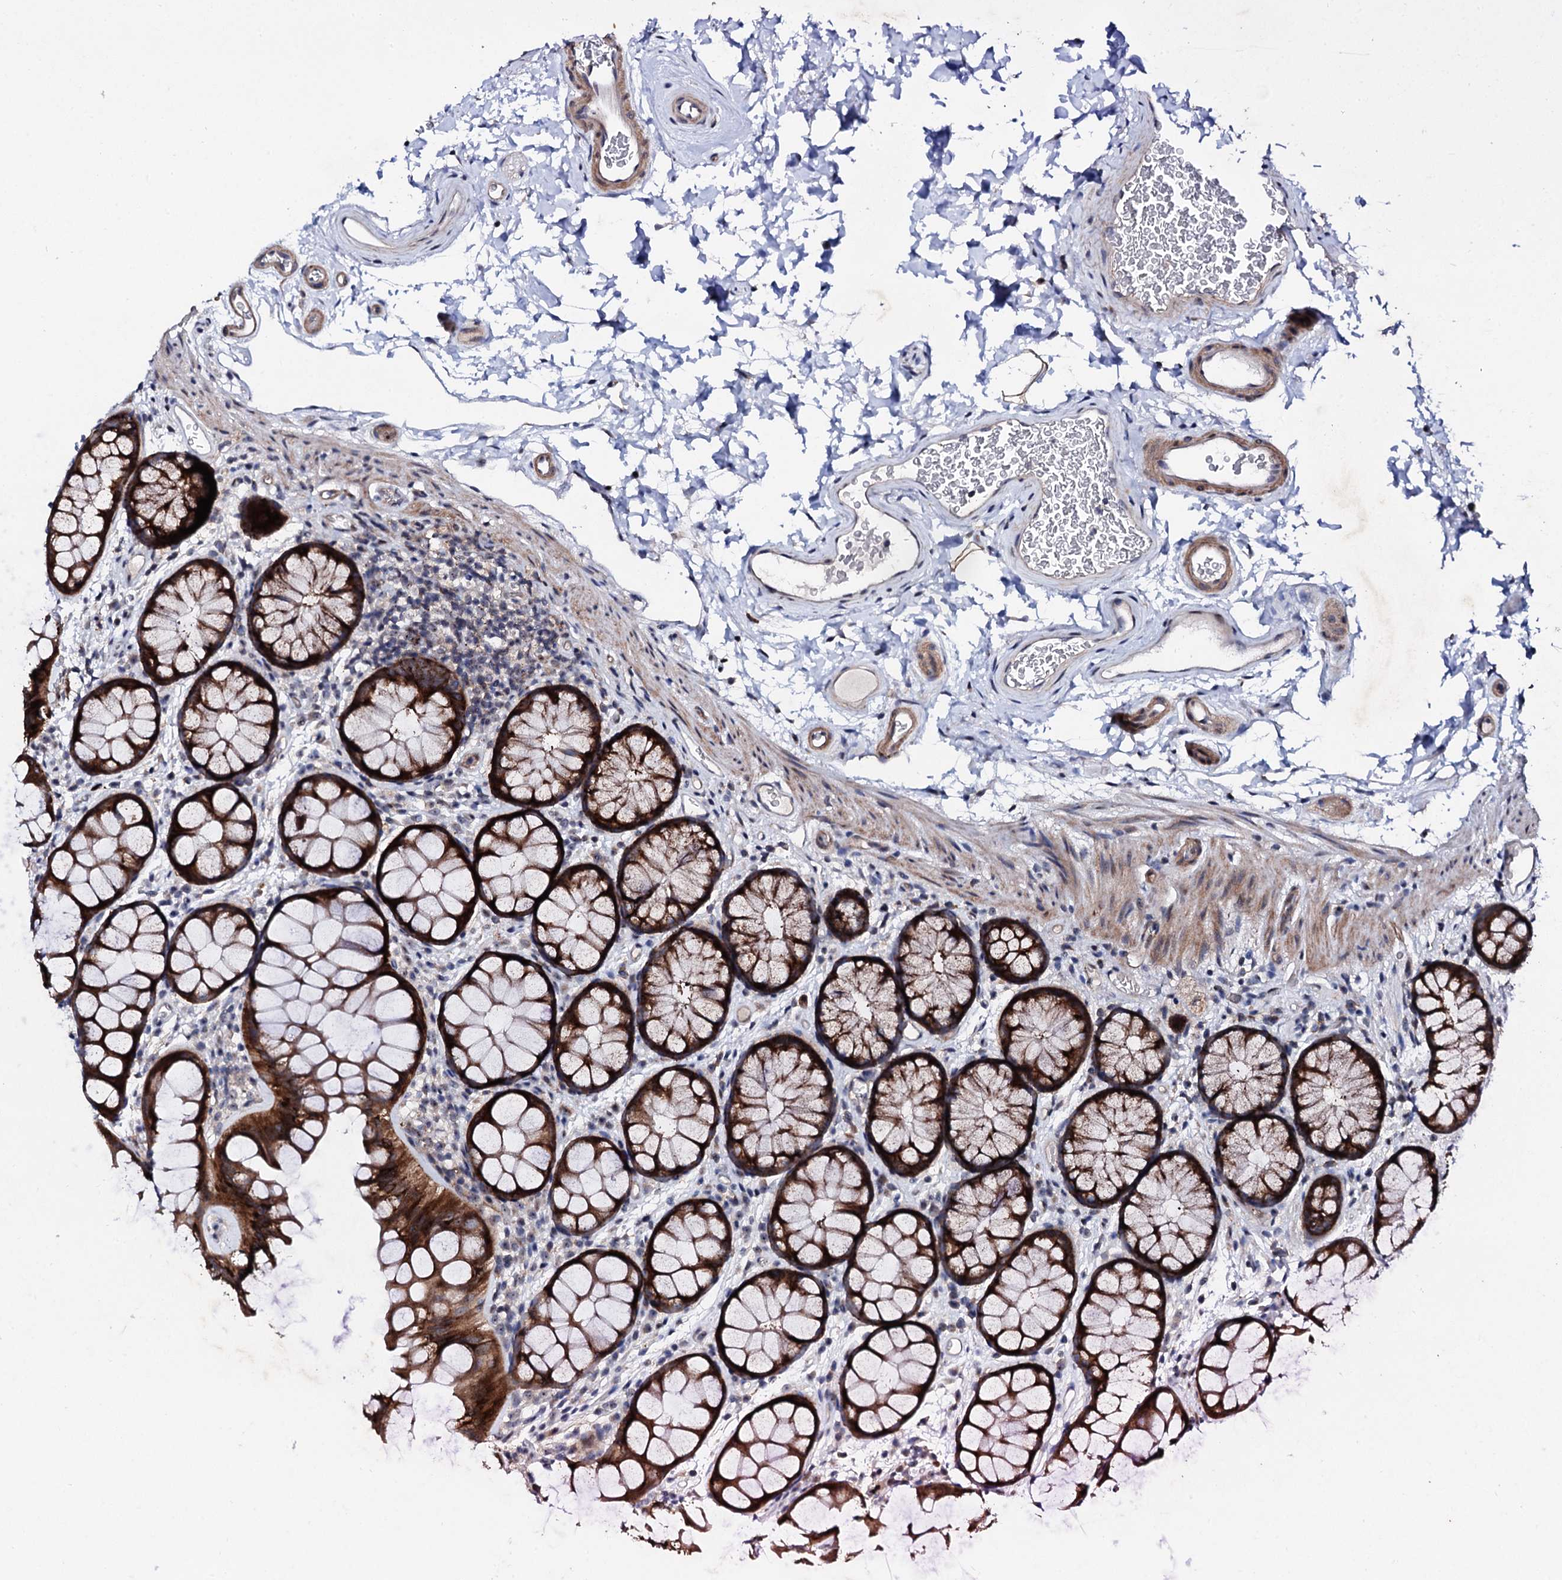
{"staining": {"intensity": "moderate", "quantity": ">75%", "location": "cytoplasmic/membranous"}, "tissue": "colon", "cell_type": "Endothelial cells", "image_type": "normal", "snomed": [{"axis": "morphology", "description": "Normal tissue, NOS"}, {"axis": "topography", "description": "Colon"}], "caption": "IHC image of benign colon stained for a protein (brown), which displays medium levels of moderate cytoplasmic/membranous staining in about >75% of endothelial cells.", "gene": "GTPBP4", "patient": {"sex": "female", "age": 82}}